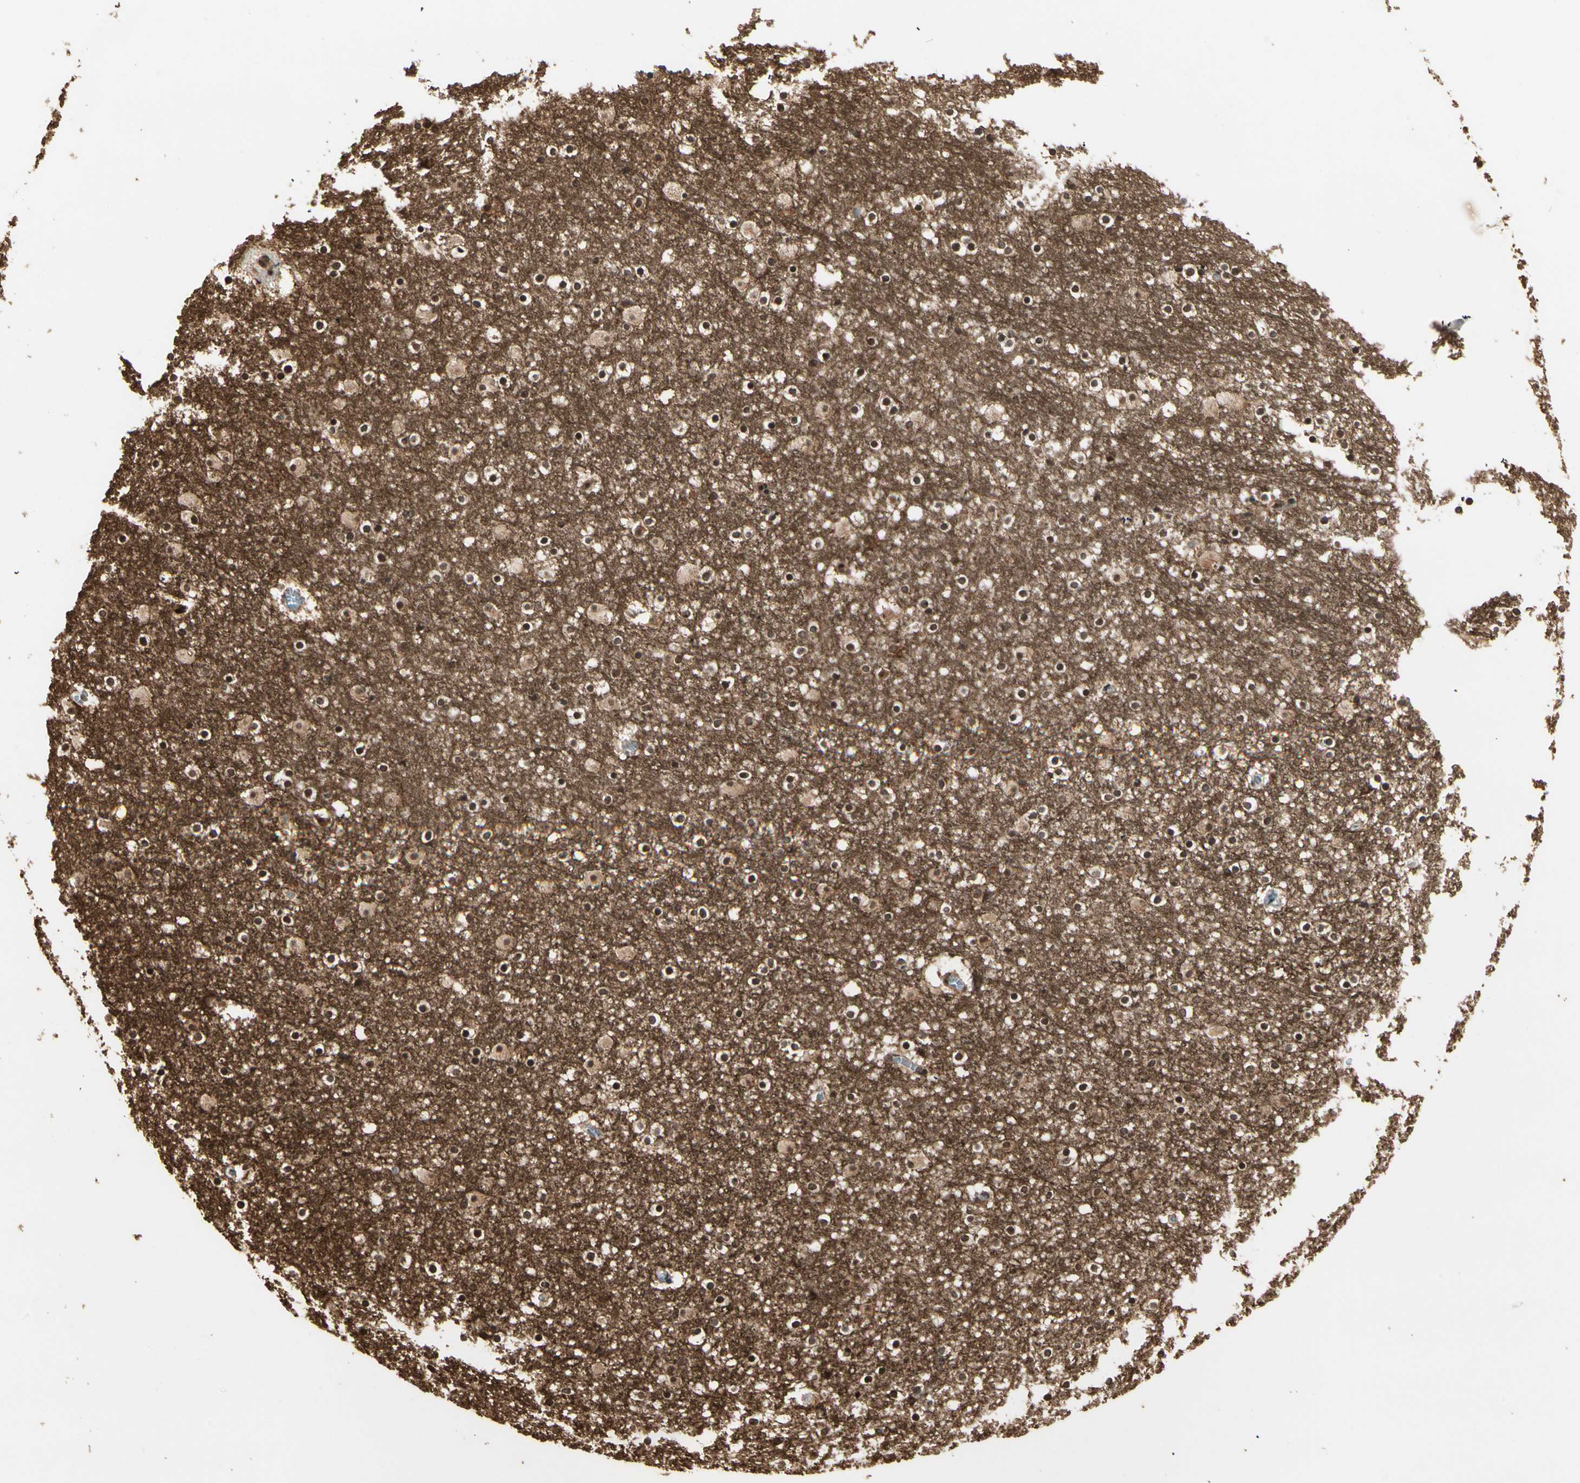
{"staining": {"intensity": "strong", "quantity": ">75%", "location": "cytoplasmic/membranous,nuclear"}, "tissue": "caudate", "cell_type": "Glial cells", "image_type": "normal", "snomed": [{"axis": "morphology", "description": "Normal tissue, NOS"}, {"axis": "topography", "description": "Lateral ventricle wall"}], "caption": "Protein expression analysis of unremarkable caudate shows strong cytoplasmic/membranous,nuclear expression in about >75% of glial cells. Immunohistochemistry stains the protein of interest in brown and the nuclei are stained blue.", "gene": "RFFL", "patient": {"sex": "male", "age": 45}}